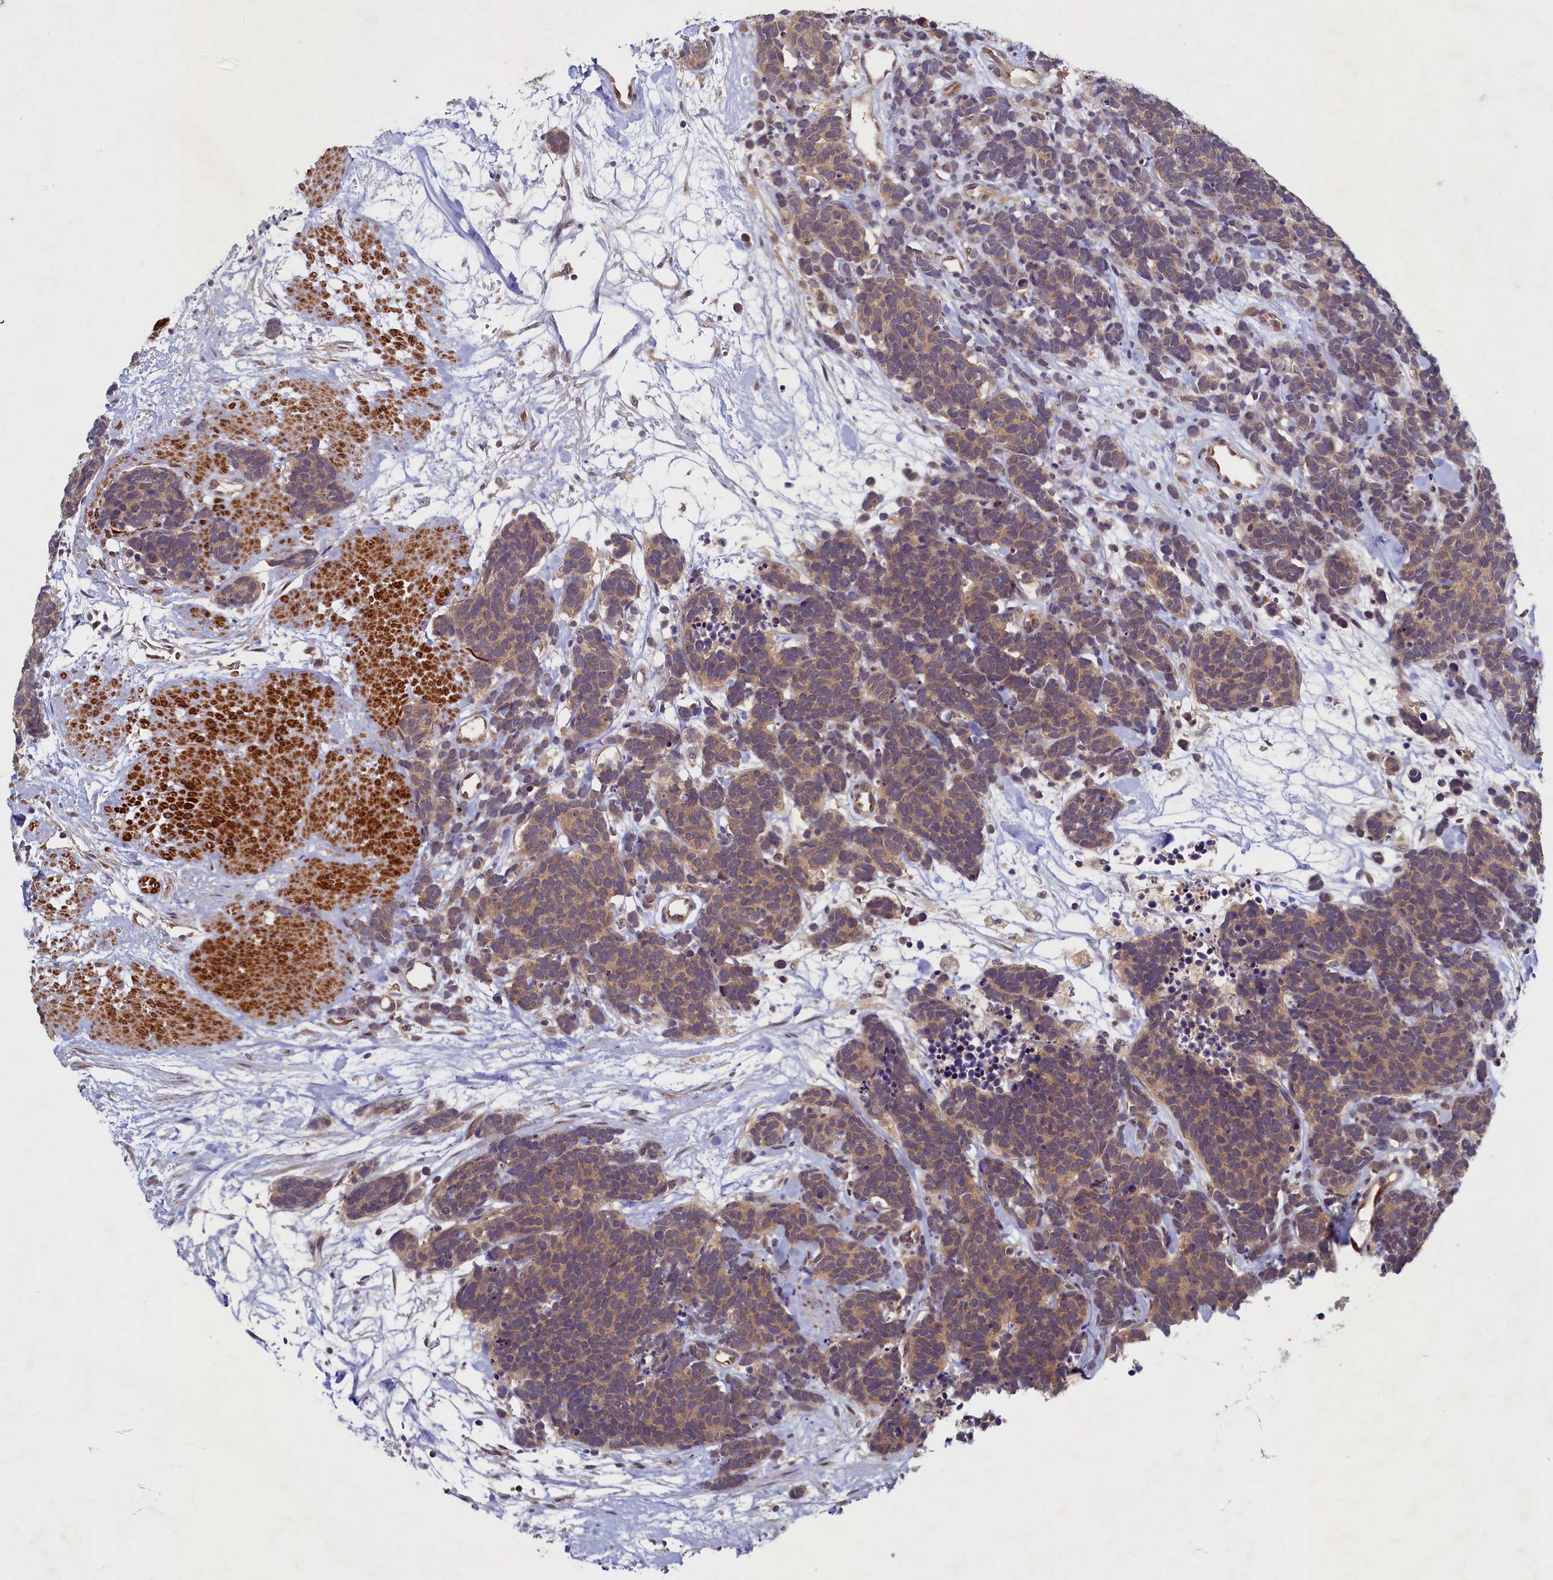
{"staining": {"intensity": "weak", "quantity": ">75%", "location": "cytoplasmic/membranous"}, "tissue": "carcinoid", "cell_type": "Tumor cells", "image_type": "cancer", "snomed": [{"axis": "morphology", "description": "Carcinoma, NOS"}, {"axis": "morphology", "description": "Carcinoid, malignant, NOS"}, {"axis": "topography", "description": "Urinary bladder"}], "caption": "Weak cytoplasmic/membranous expression is seen in approximately >75% of tumor cells in carcinoid (malignant).", "gene": "CEP20", "patient": {"sex": "male", "age": 57}}